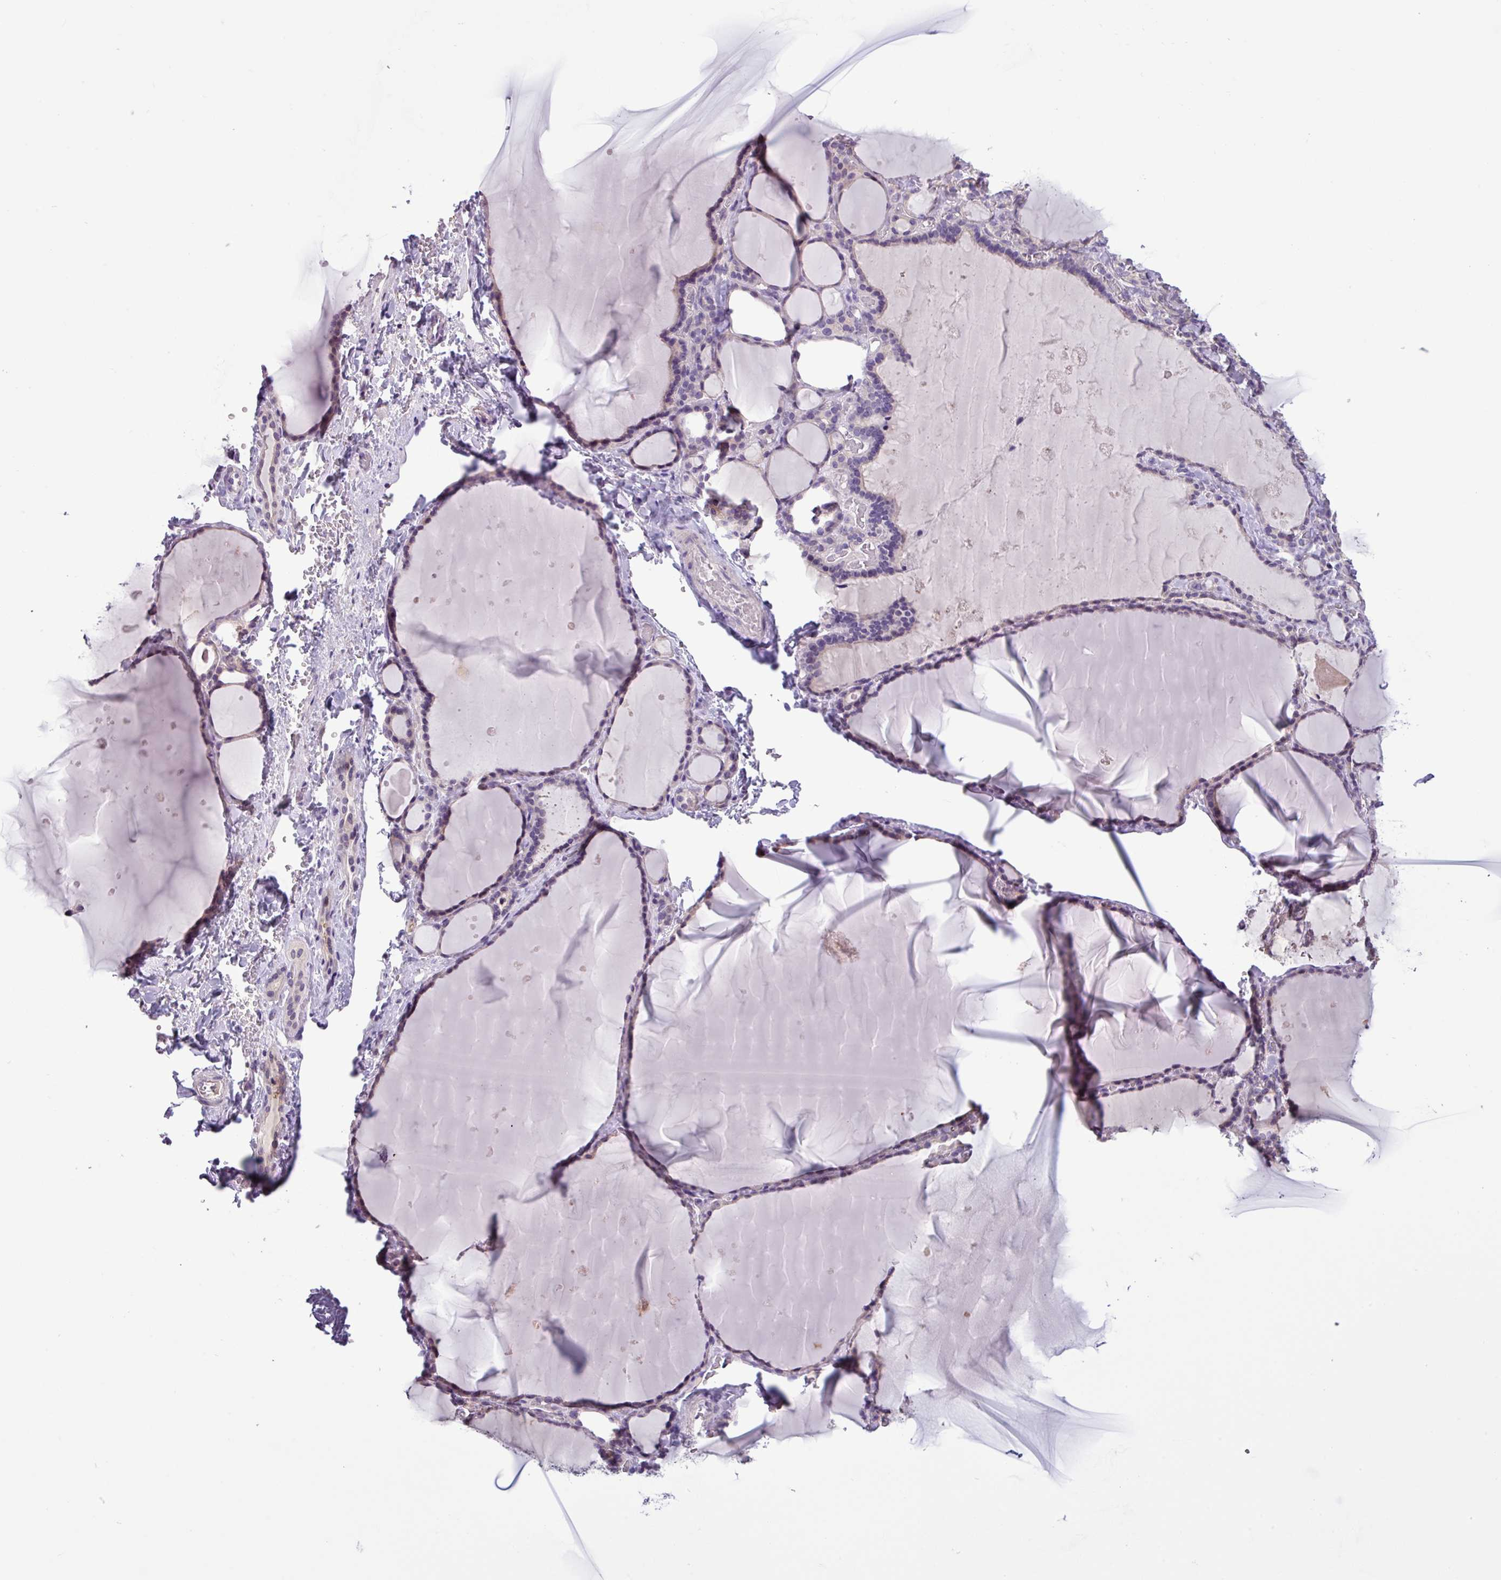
{"staining": {"intensity": "weak", "quantity": "25%-75%", "location": "cytoplasmic/membranous"}, "tissue": "thyroid gland", "cell_type": "Glandular cells", "image_type": "normal", "snomed": [{"axis": "morphology", "description": "Normal tissue, NOS"}, {"axis": "topography", "description": "Thyroid gland"}], "caption": "Immunohistochemical staining of normal human thyroid gland demonstrates weak cytoplasmic/membranous protein staining in about 25%-75% of glandular cells. The staining was performed using DAB (3,3'-diaminobenzidine), with brown indicating positive protein expression. Nuclei are stained blue with hematoxylin.", "gene": "PNLDC1", "patient": {"sex": "female", "age": 49}}